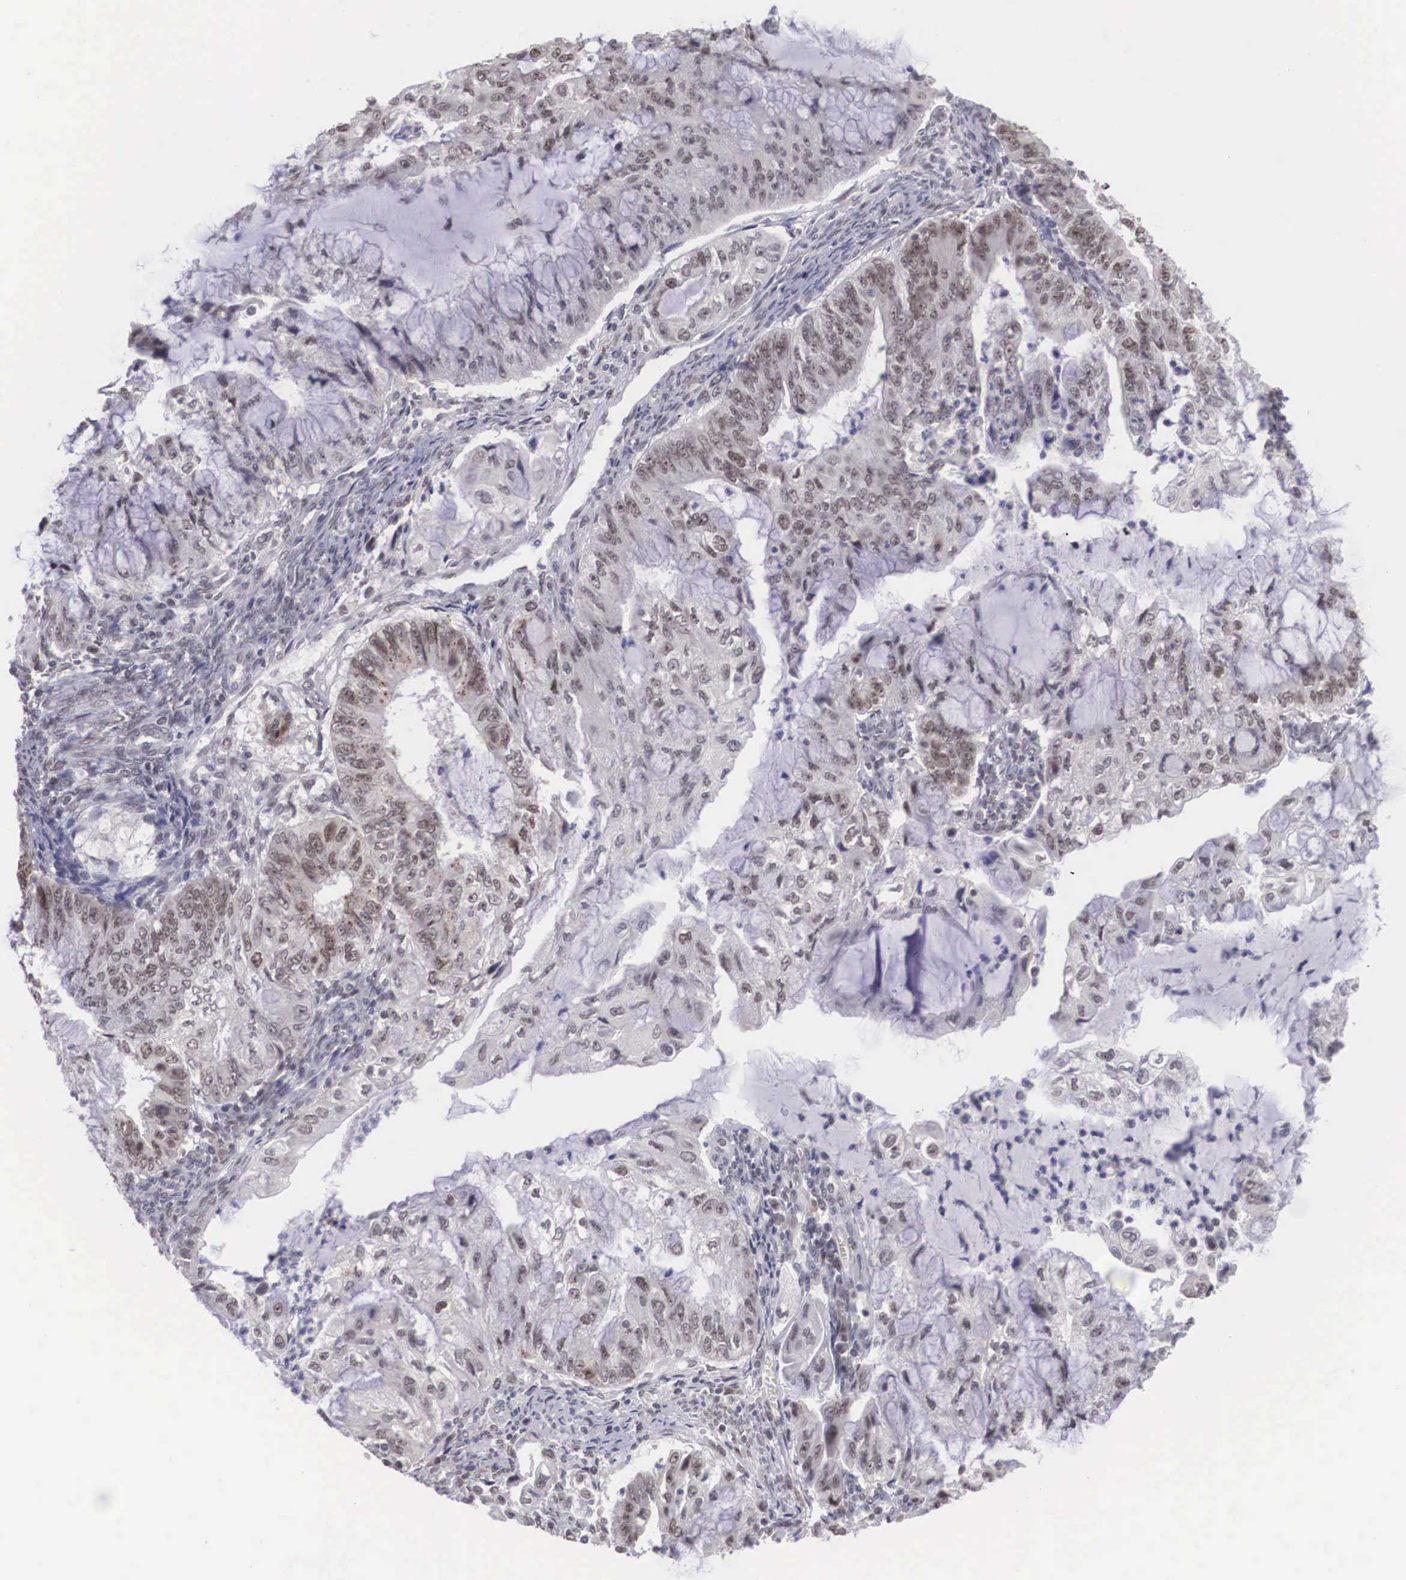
{"staining": {"intensity": "weak", "quantity": "25%-75%", "location": "nuclear"}, "tissue": "endometrial cancer", "cell_type": "Tumor cells", "image_type": "cancer", "snomed": [{"axis": "morphology", "description": "Adenocarcinoma, NOS"}, {"axis": "topography", "description": "Endometrium"}], "caption": "The immunohistochemical stain shows weak nuclear staining in tumor cells of endometrial adenocarcinoma tissue.", "gene": "ZNF275", "patient": {"sex": "female", "age": 75}}